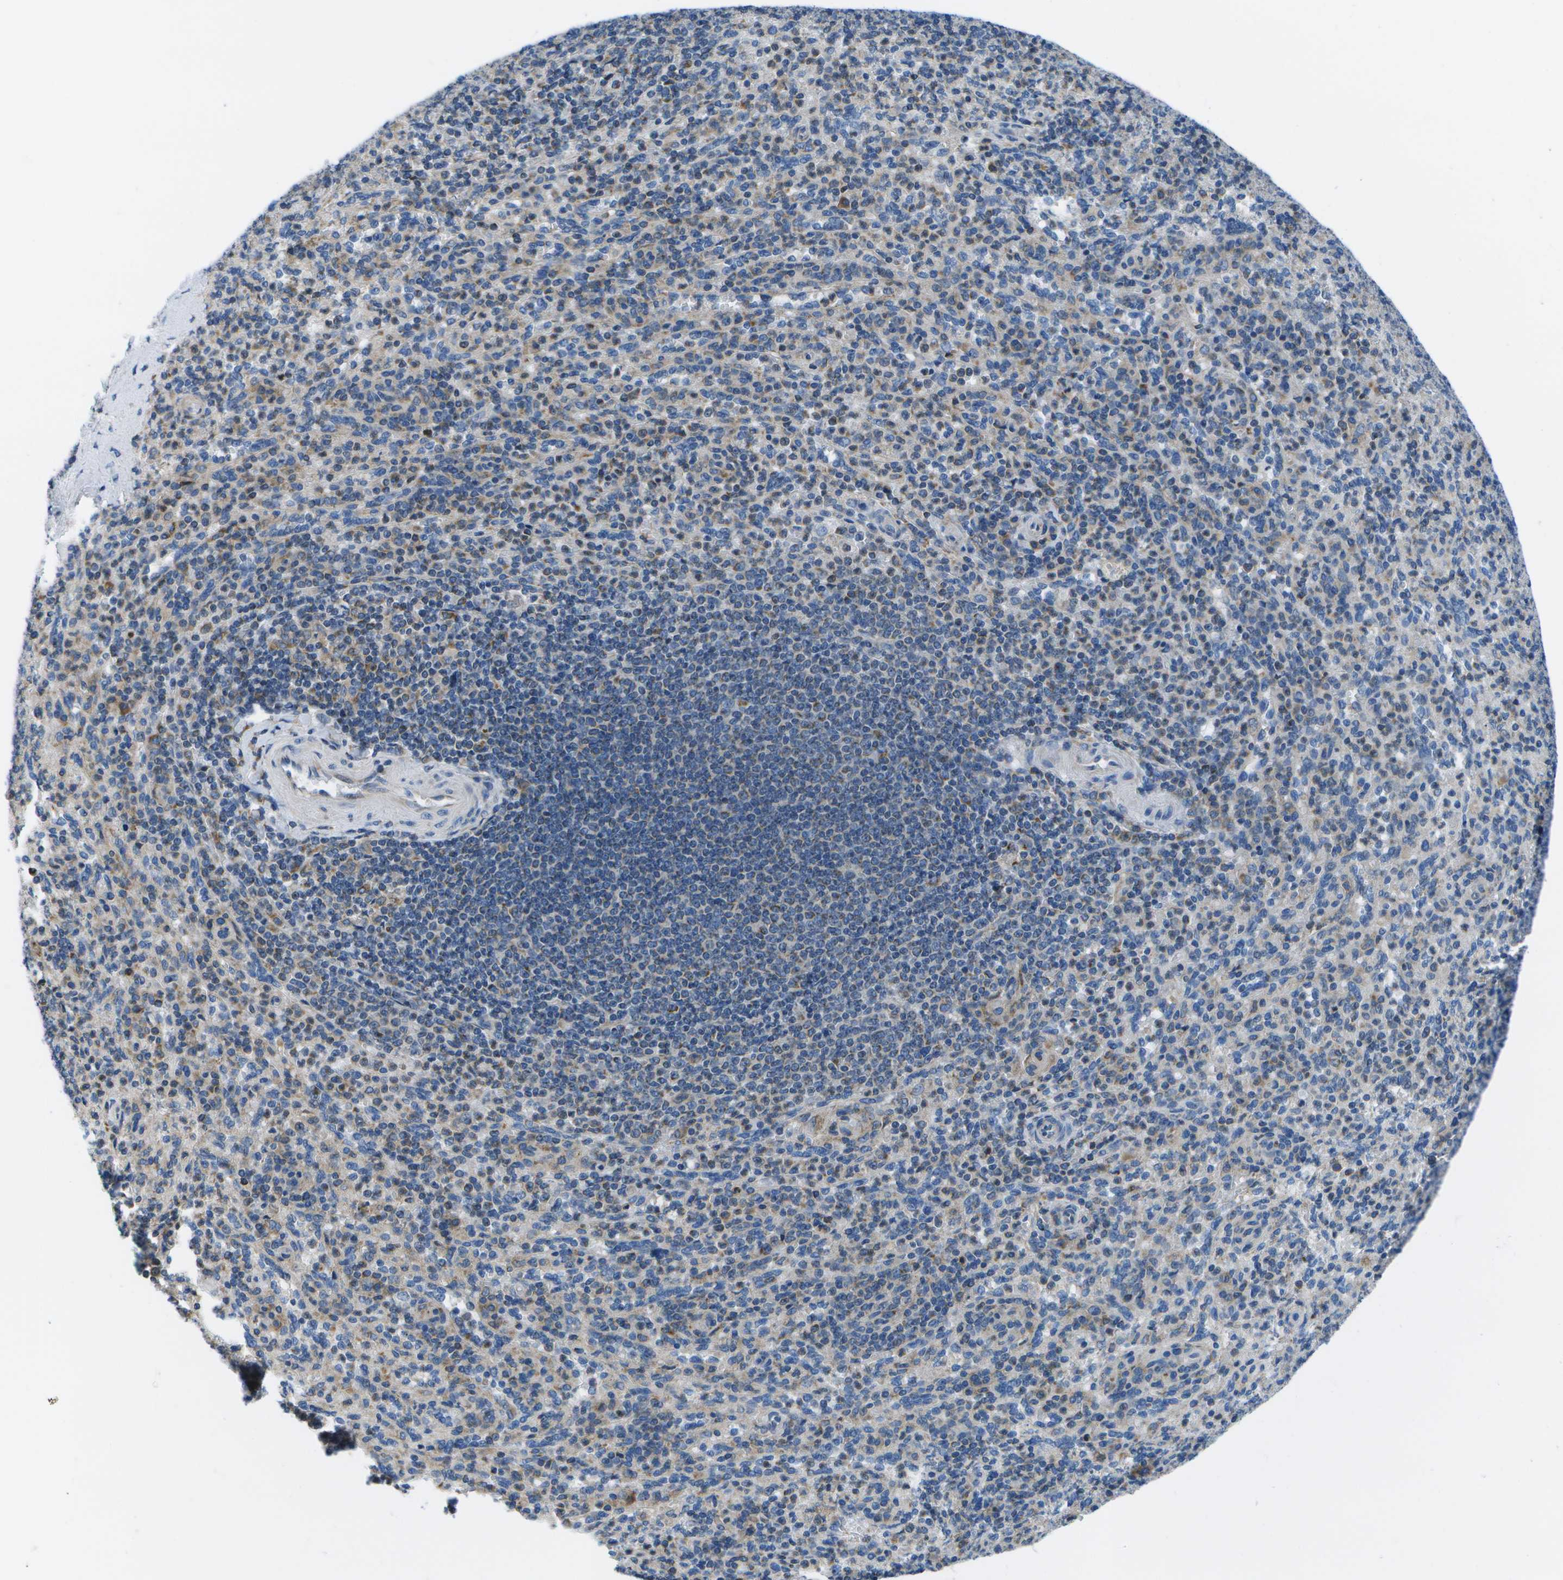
{"staining": {"intensity": "moderate", "quantity": "25%-75%", "location": "cytoplasmic/membranous"}, "tissue": "spleen", "cell_type": "Cells in red pulp", "image_type": "normal", "snomed": [{"axis": "morphology", "description": "Normal tissue, NOS"}, {"axis": "topography", "description": "Spleen"}], "caption": "High-power microscopy captured an immunohistochemistry image of normal spleen, revealing moderate cytoplasmic/membranous positivity in approximately 25%-75% of cells in red pulp. (IHC, brightfield microscopy, high magnification).", "gene": "GDF5", "patient": {"sex": "male", "age": 36}}